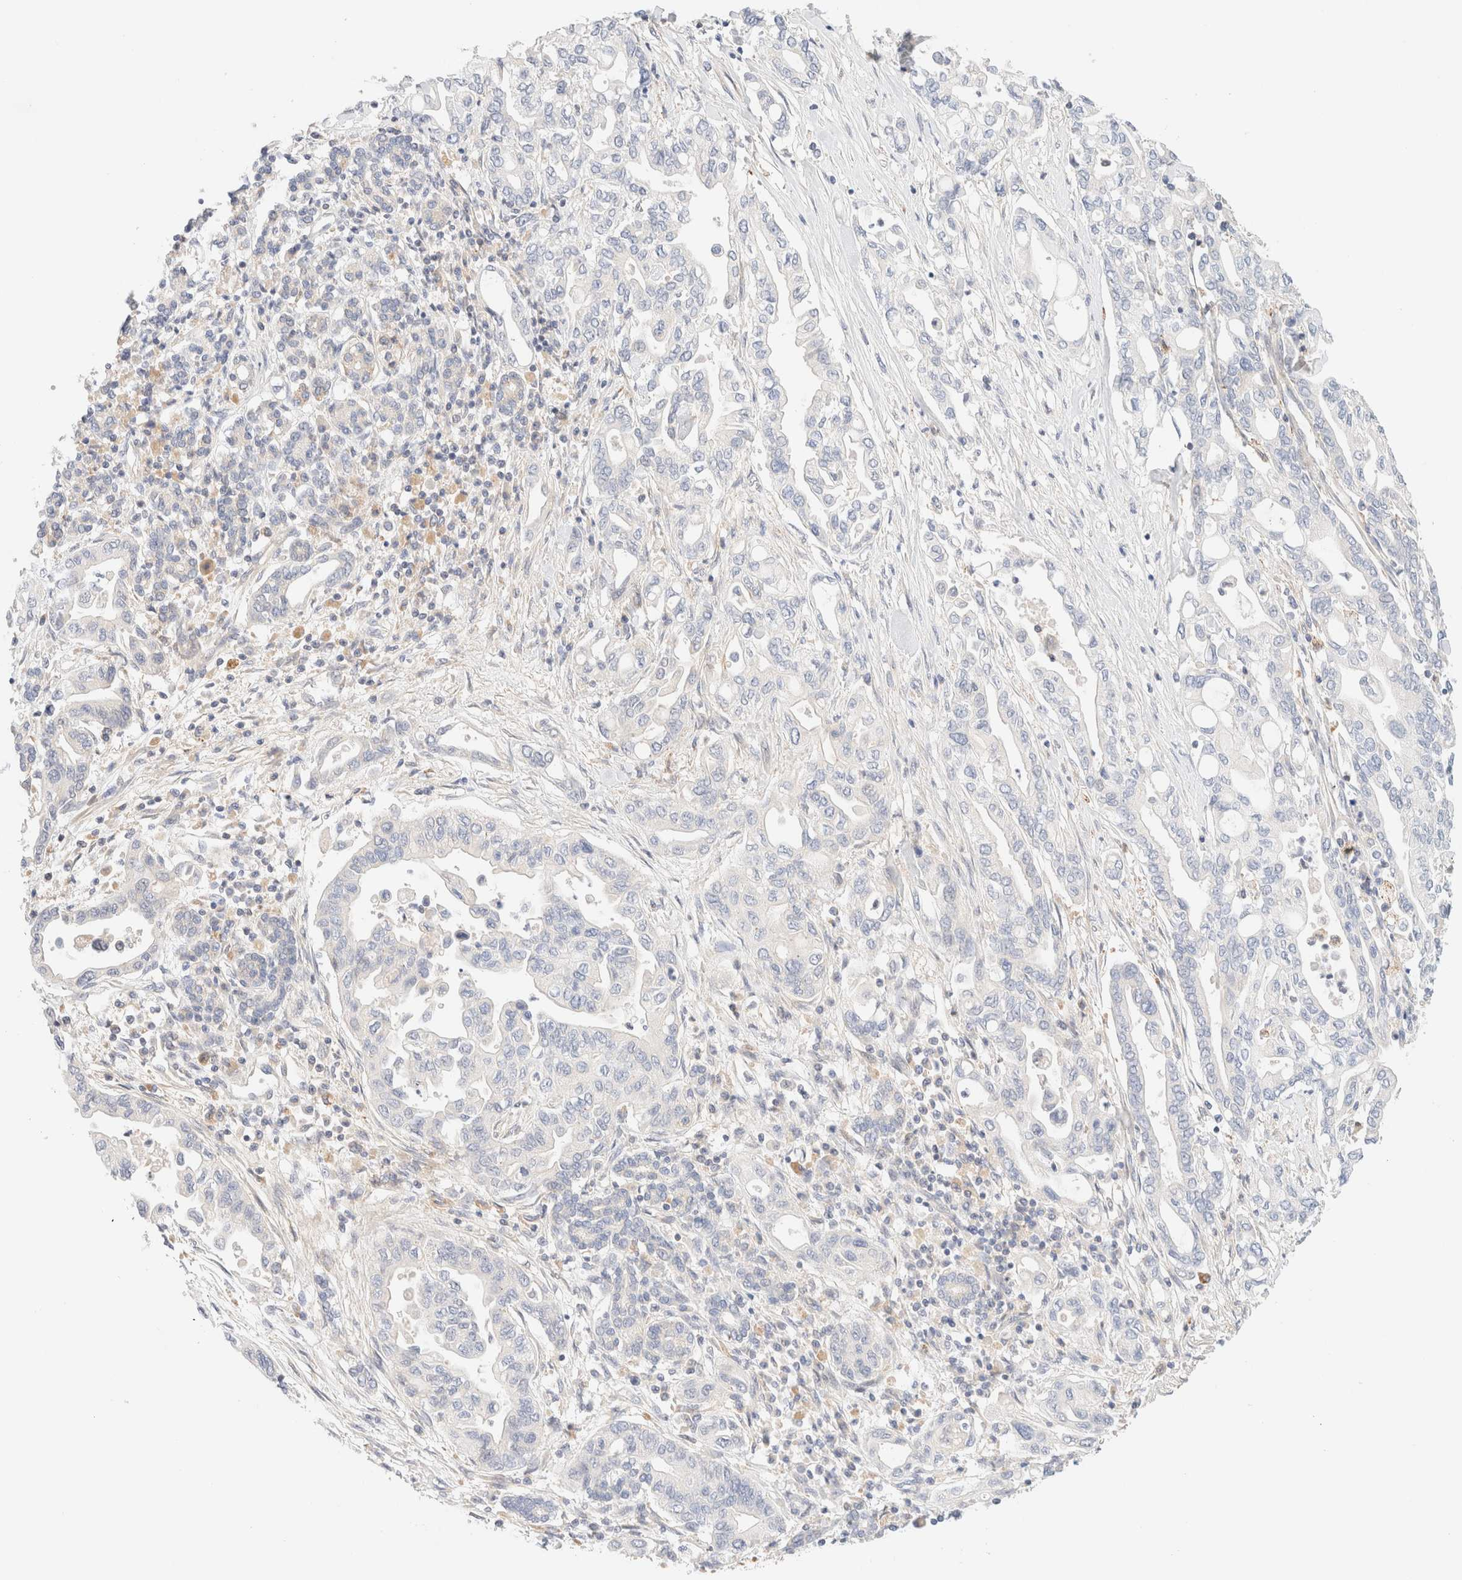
{"staining": {"intensity": "negative", "quantity": "none", "location": "none"}, "tissue": "pancreatic cancer", "cell_type": "Tumor cells", "image_type": "cancer", "snomed": [{"axis": "morphology", "description": "Adenocarcinoma, NOS"}, {"axis": "topography", "description": "Pancreas"}], "caption": "Tumor cells are negative for brown protein staining in pancreatic cancer (adenocarcinoma).", "gene": "SARM1", "patient": {"sex": "female", "age": 57}}